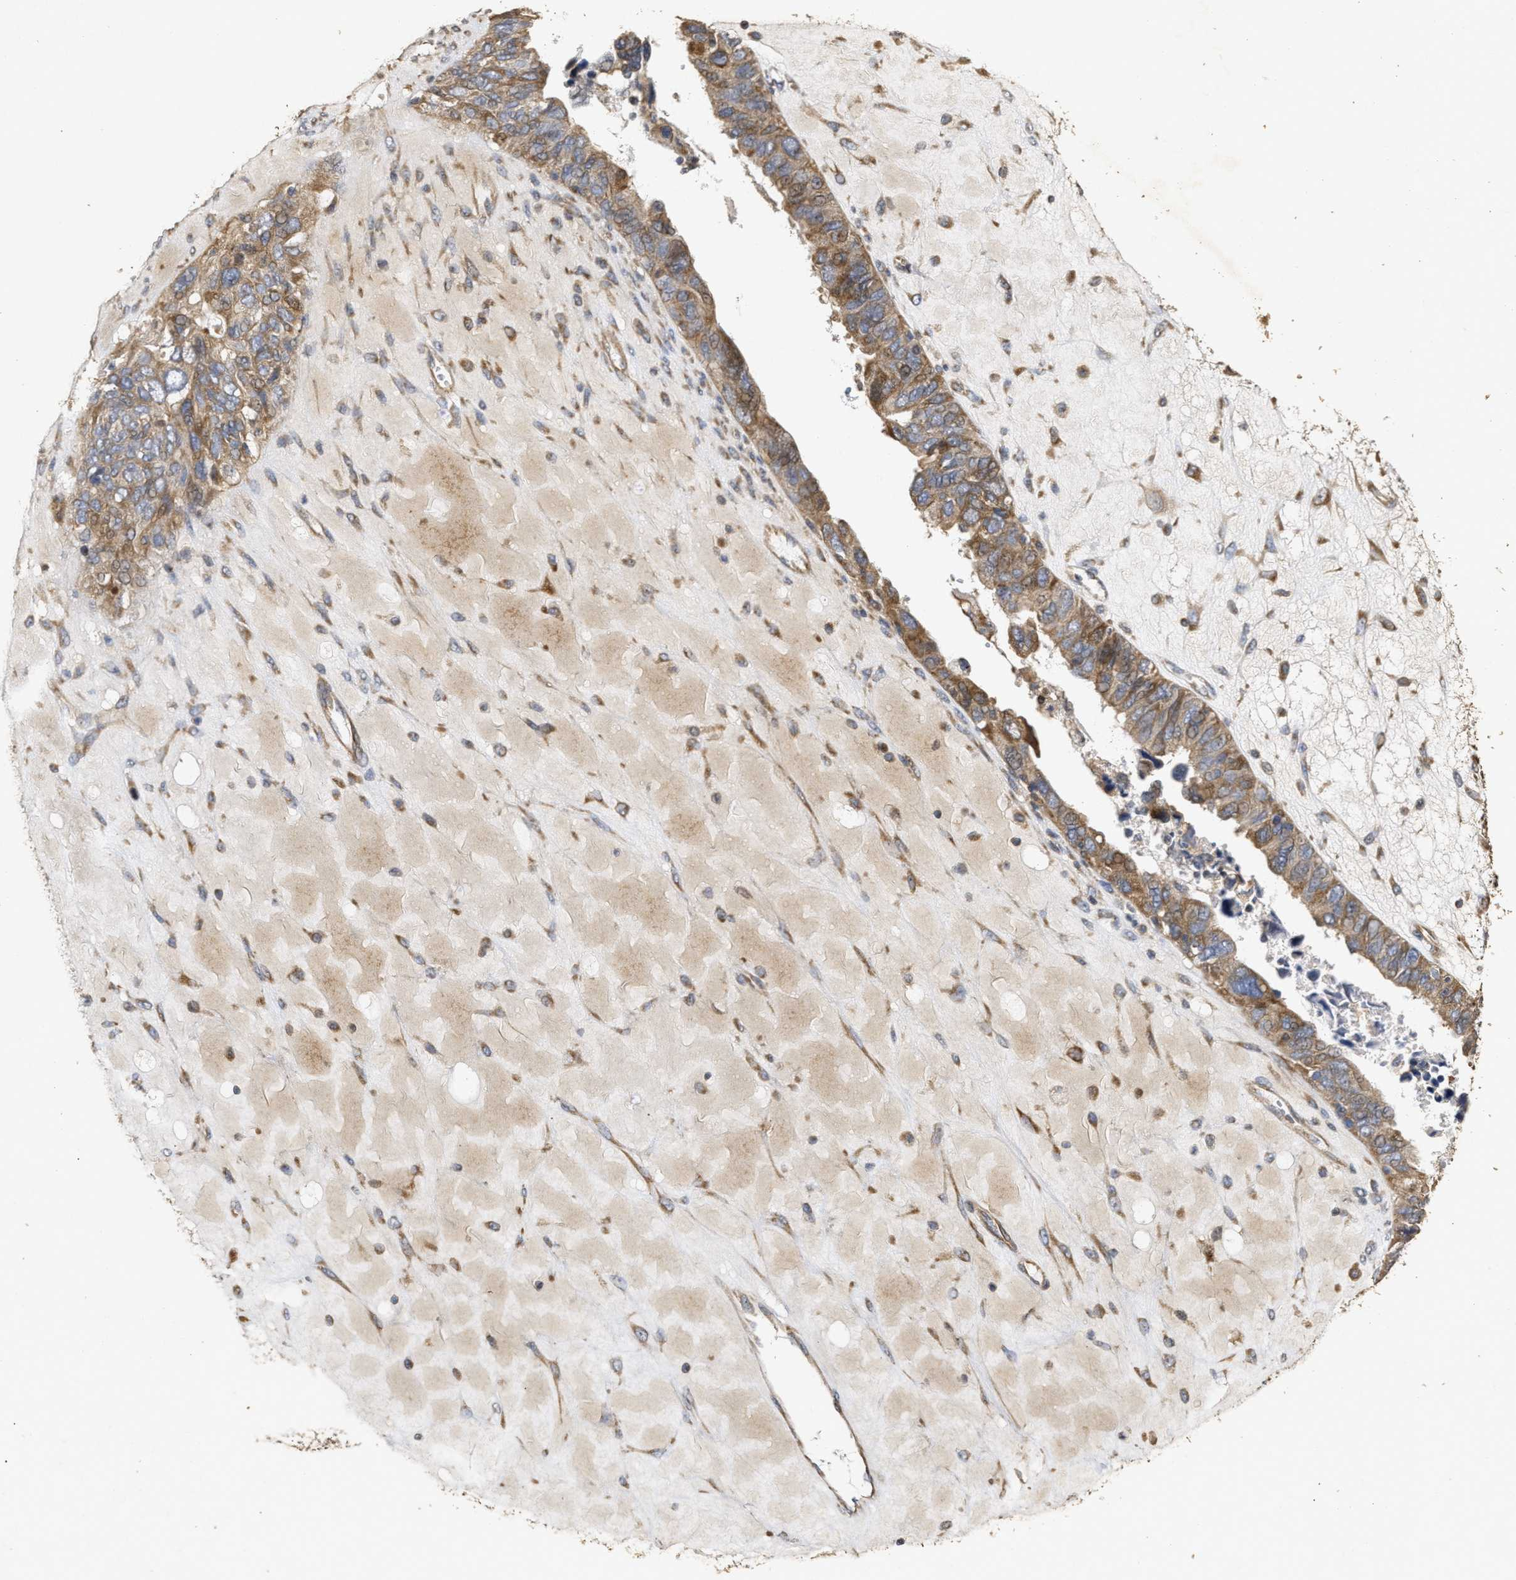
{"staining": {"intensity": "moderate", "quantity": ">75%", "location": "cytoplasmic/membranous"}, "tissue": "ovarian cancer", "cell_type": "Tumor cells", "image_type": "cancer", "snomed": [{"axis": "morphology", "description": "Cystadenocarcinoma, serous, NOS"}, {"axis": "topography", "description": "Ovary"}], "caption": "Tumor cells reveal moderate cytoplasmic/membranous positivity in approximately >75% of cells in ovarian cancer. The staining was performed using DAB (3,3'-diaminobenzidine) to visualize the protein expression in brown, while the nuclei were stained in blue with hematoxylin (Magnification: 20x).", "gene": "NAV1", "patient": {"sex": "female", "age": 79}}